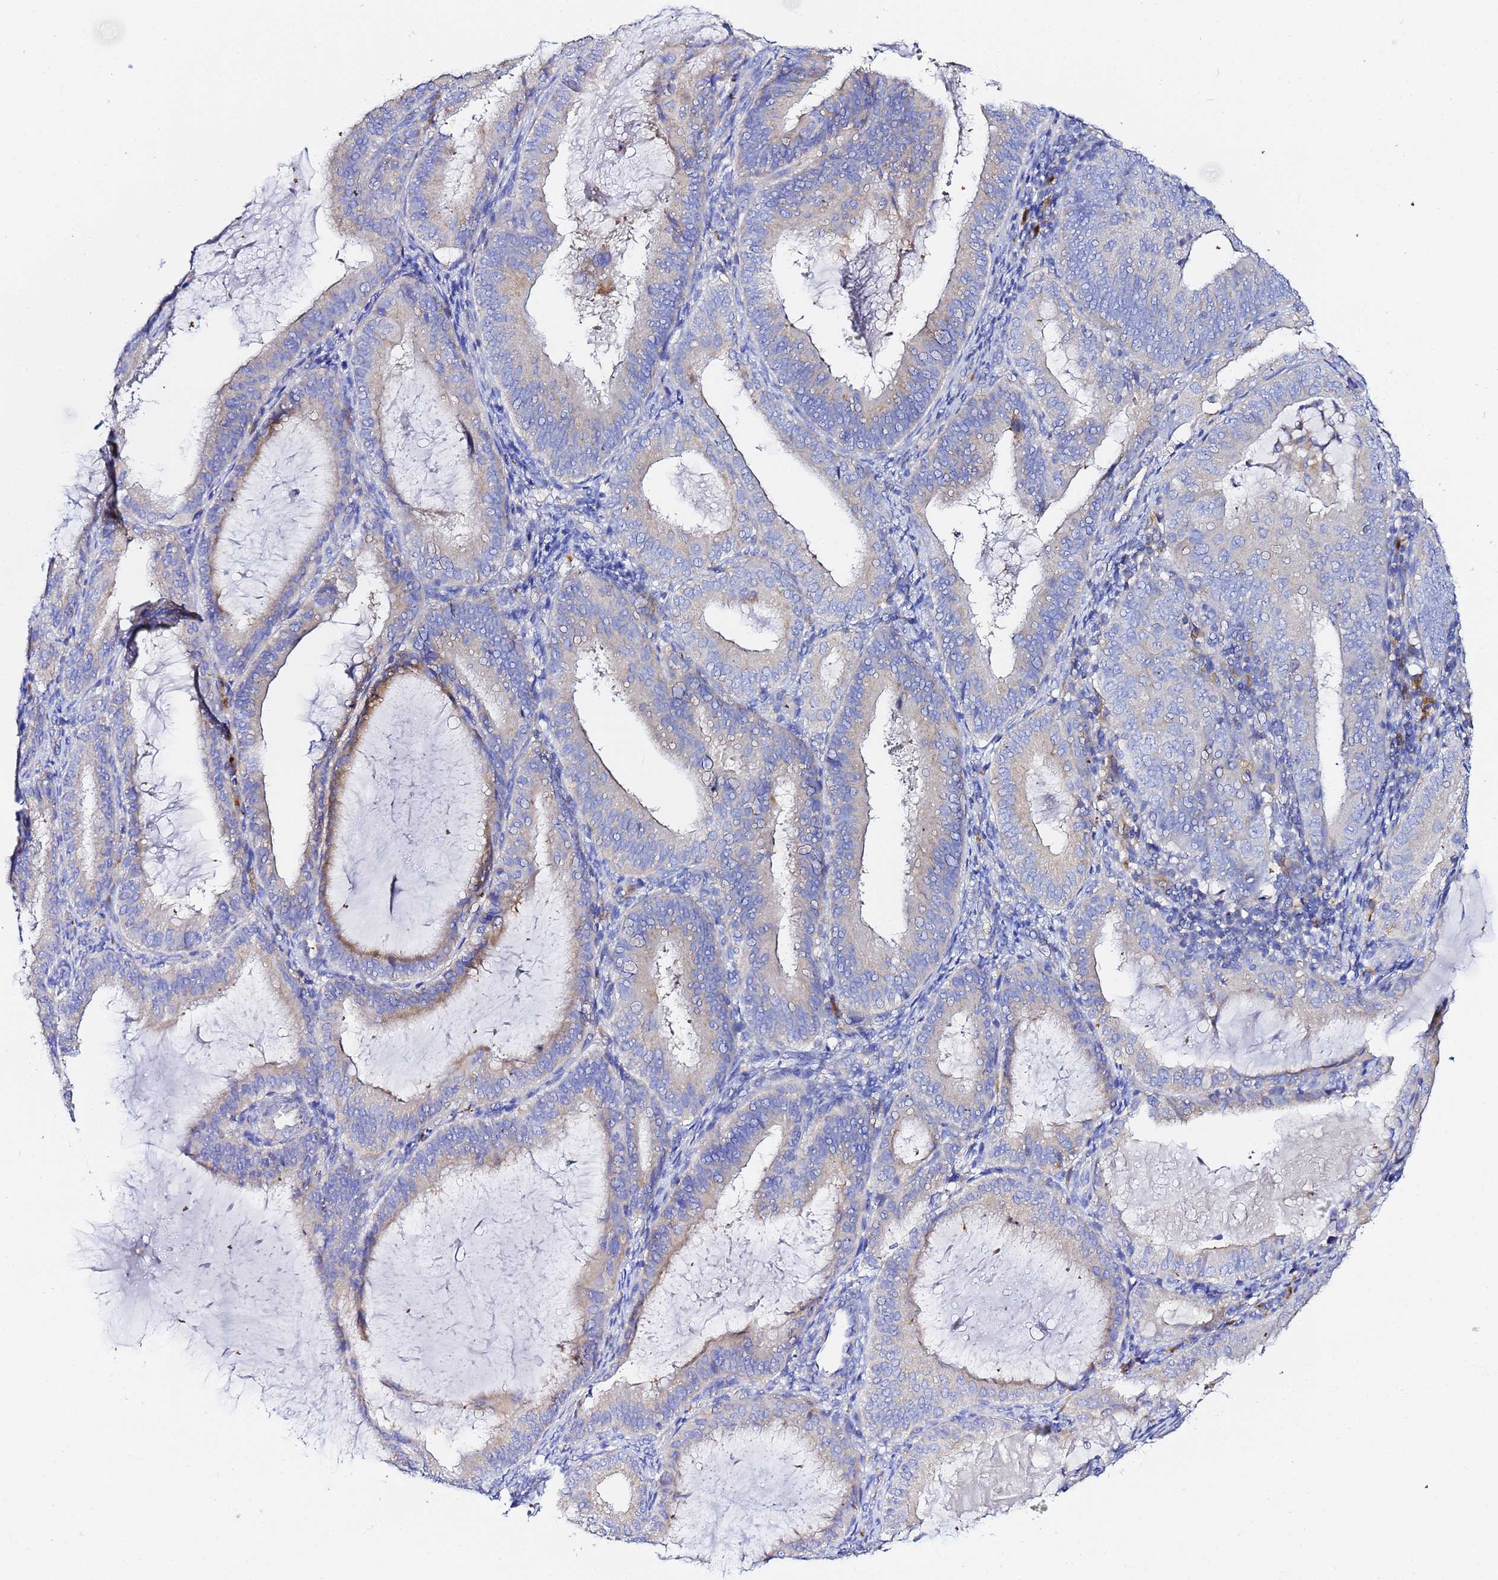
{"staining": {"intensity": "weak", "quantity": "<25%", "location": "cytoplasmic/membranous"}, "tissue": "endometrial cancer", "cell_type": "Tumor cells", "image_type": "cancer", "snomed": [{"axis": "morphology", "description": "Adenocarcinoma, NOS"}, {"axis": "topography", "description": "Endometrium"}], "caption": "High magnification brightfield microscopy of endometrial cancer stained with DAB (brown) and counterstained with hematoxylin (blue): tumor cells show no significant expression.", "gene": "VTI1B", "patient": {"sex": "female", "age": 81}}